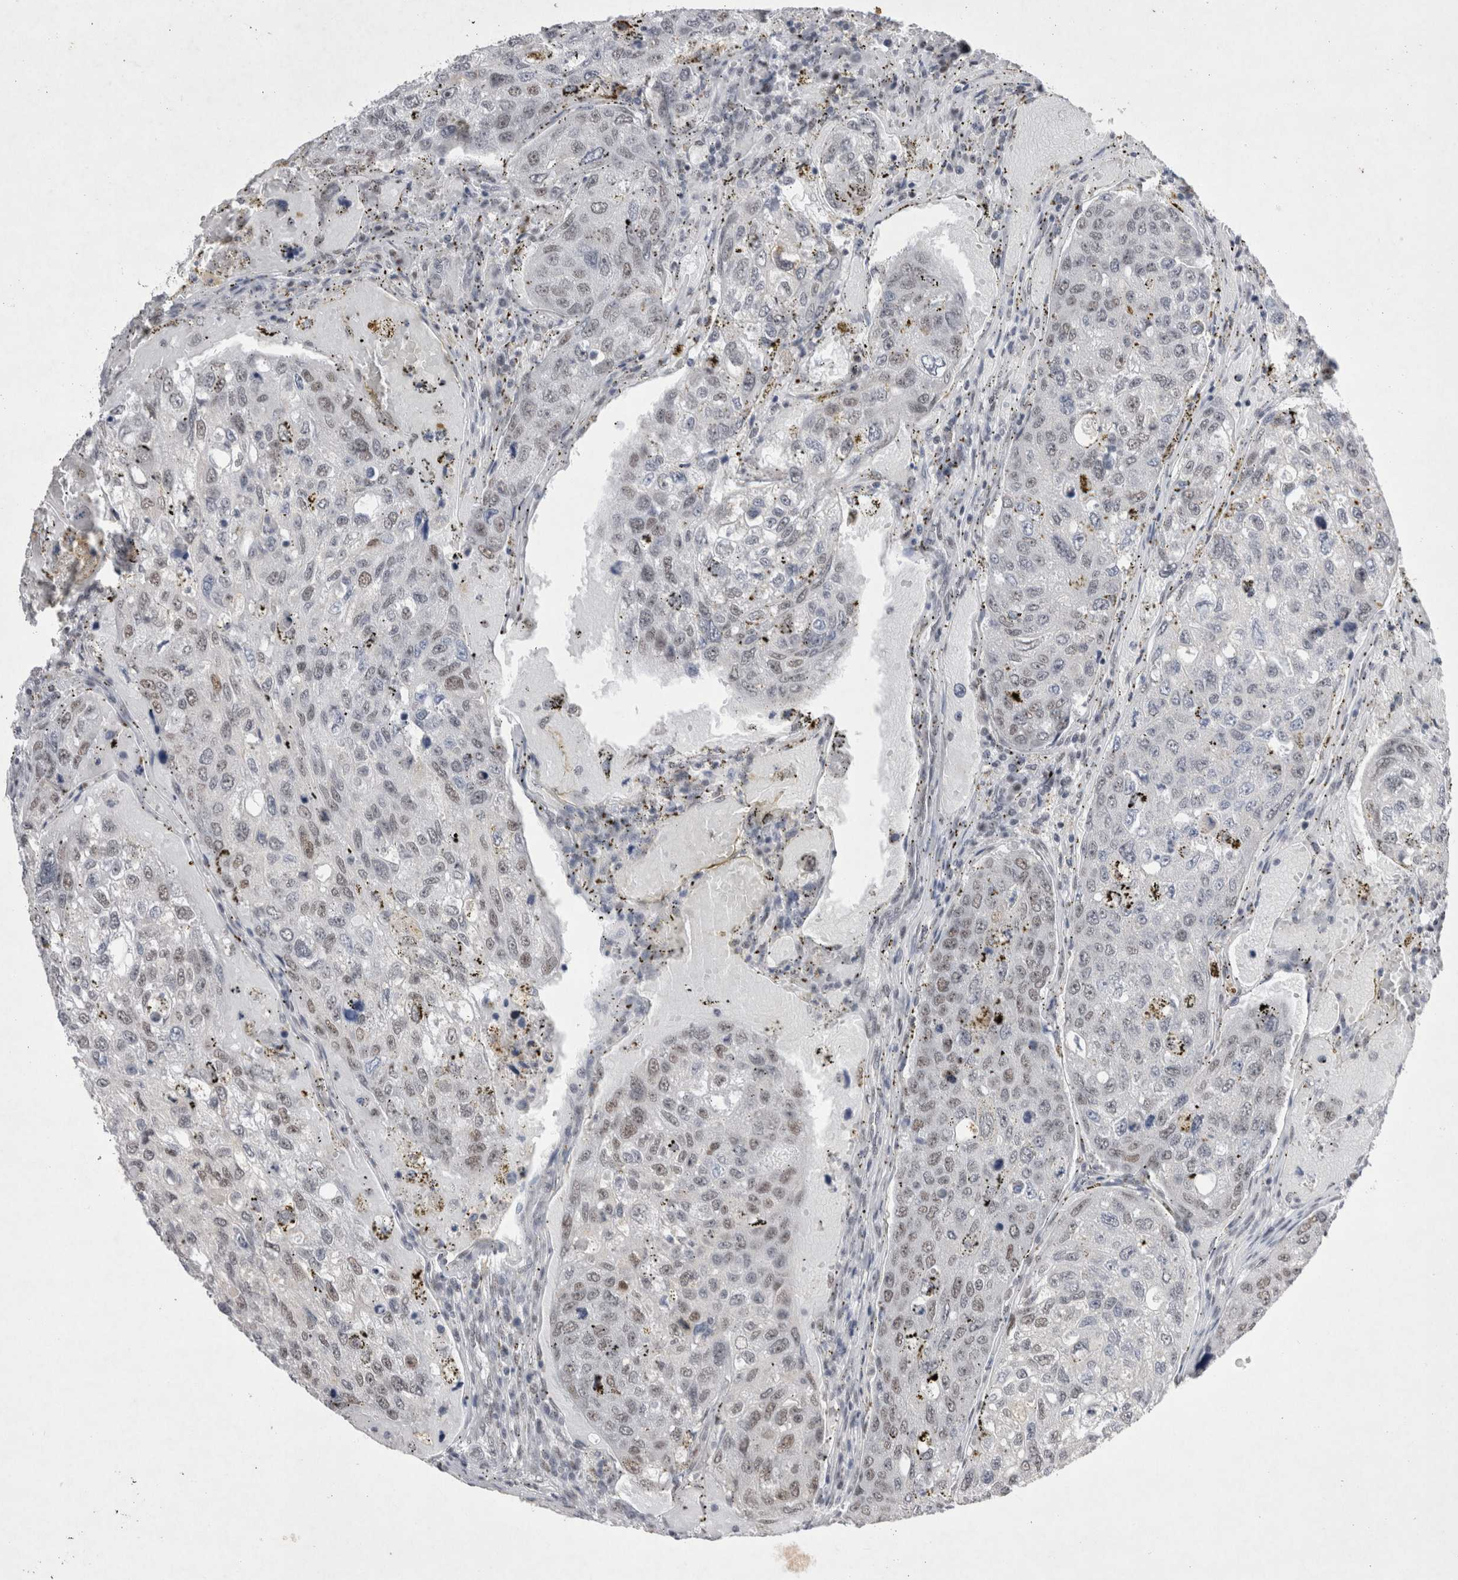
{"staining": {"intensity": "weak", "quantity": "<25%", "location": "nuclear"}, "tissue": "urothelial cancer", "cell_type": "Tumor cells", "image_type": "cancer", "snomed": [{"axis": "morphology", "description": "Urothelial carcinoma, High grade"}, {"axis": "topography", "description": "Lymph node"}, {"axis": "topography", "description": "Urinary bladder"}], "caption": "Immunohistochemistry (IHC) histopathology image of neoplastic tissue: human urothelial cancer stained with DAB (3,3'-diaminobenzidine) demonstrates no significant protein staining in tumor cells. (Immunohistochemistry (IHC), brightfield microscopy, high magnification).", "gene": "RBM6", "patient": {"sex": "male", "age": 51}}